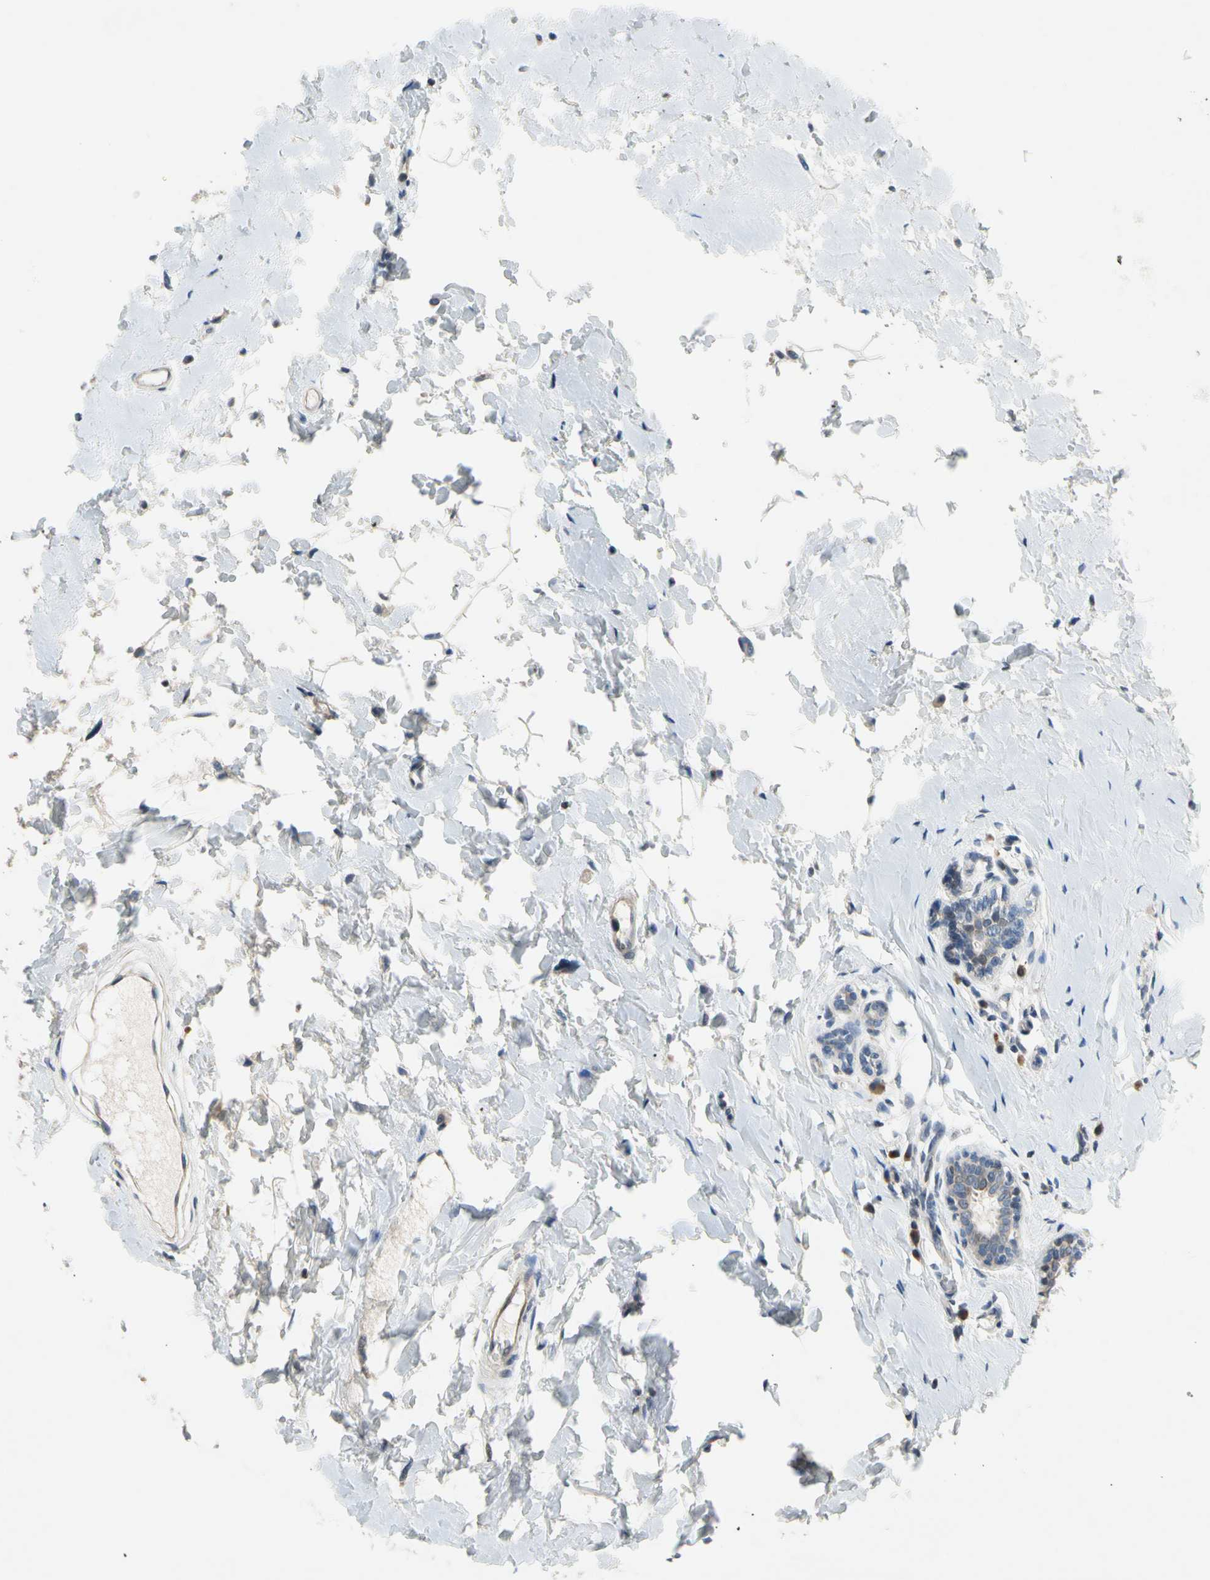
{"staining": {"intensity": "negative", "quantity": "none", "location": "none"}, "tissue": "breast cancer", "cell_type": "Tumor cells", "image_type": "cancer", "snomed": [{"axis": "morphology", "description": "Normal tissue, NOS"}, {"axis": "morphology", "description": "Duct carcinoma"}, {"axis": "topography", "description": "Breast"}], "caption": "High magnification brightfield microscopy of breast invasive ductal carcinoma stained with DAB (brown) and counterstained with hematoxylin (blue): tumor cells show no significant staining.", "gene": "SOX30", "patient": {"sex": "female", "age": 40}}